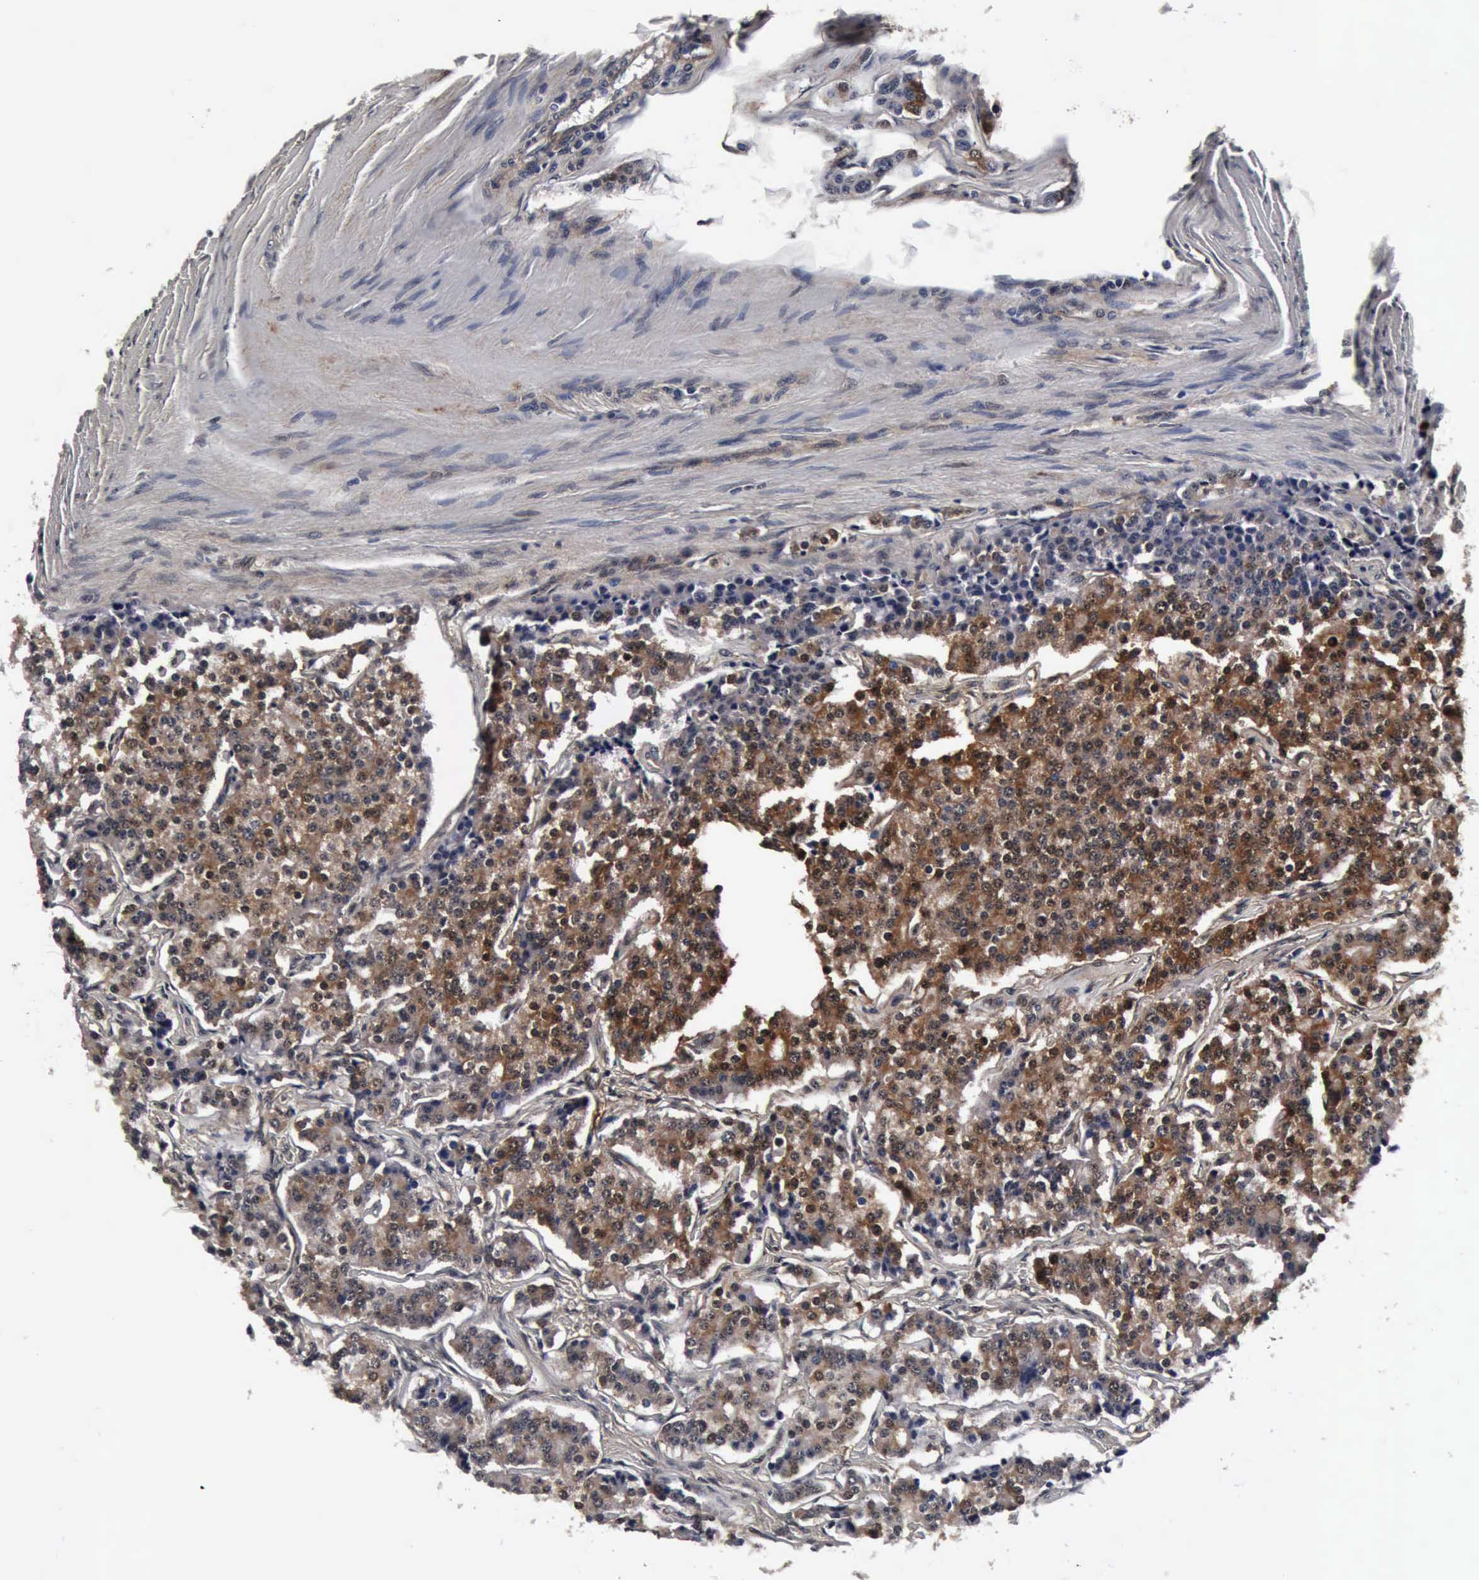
{"staining": {"intensity": "moderate", "quantity": ">75%", "location": "cytoplasmic/membranous,nuclear"}, "tissue": "carcinoid", "cell_type": "Tumor cells", "image_type": "cancer", "snomed": [{"axis": "morphology", "description": "Carcinoid, malignant, NOS"}, {"axis": "topography", "description": "Small intestine"}], "caption": "Brown immunohistochemical staining in malignant carcinoid reveals moderate cytoplasmic/membranous and nuclear expression in about >75% of tumor cells.", "gene": "UBC", "patient": {"sex": "male", "age": 63}}